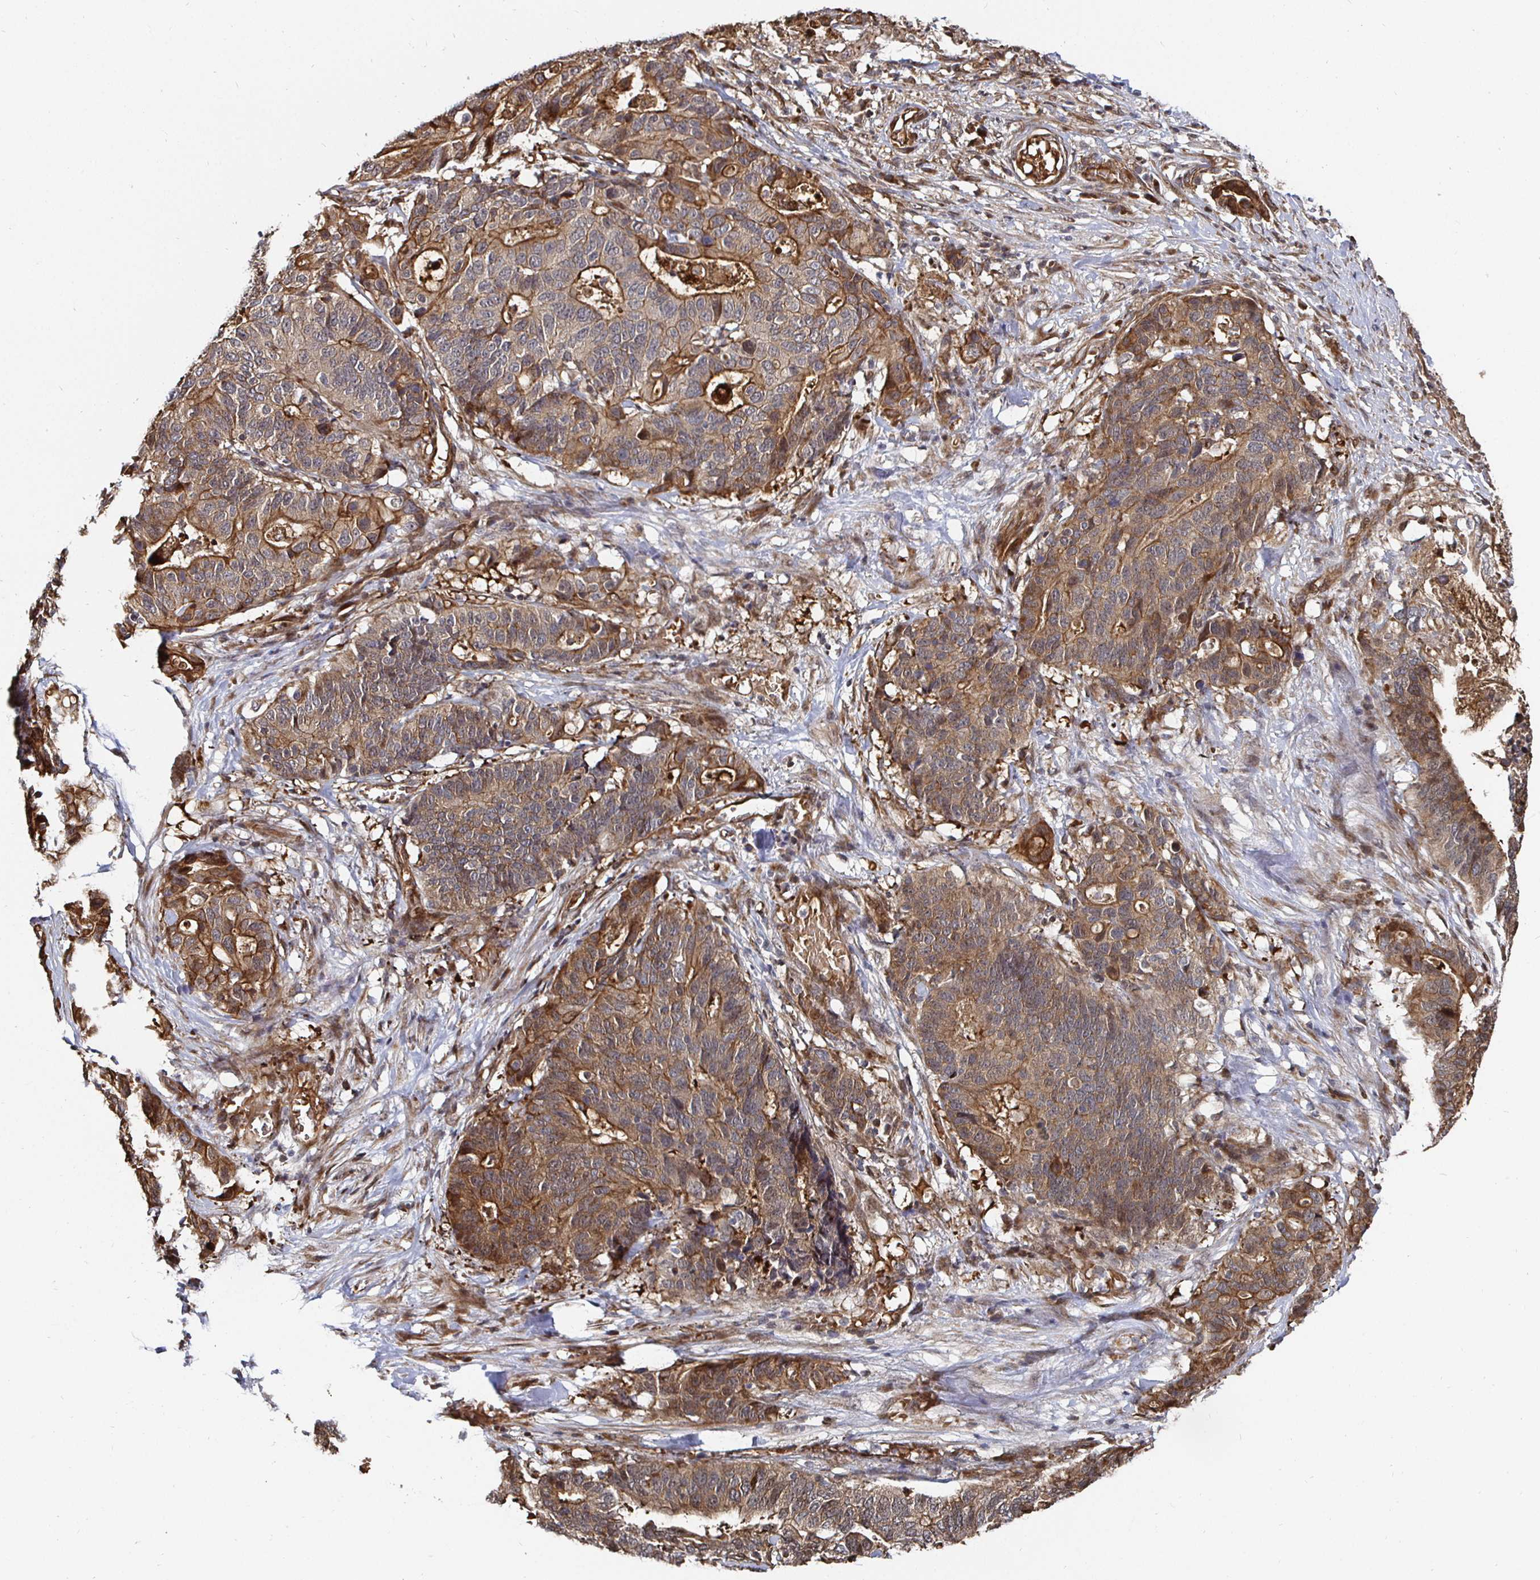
{"staining": {"intensity": "moderate", "quantity": "25%-75%", "location": "cytoplasmic/membranous"}, "tissue": "stomach cancer", "cell_type": "Tumor cells", "image_type": "cancer", "snomed": [{"axis": "morphology", "description": "Adenocarcinoma, NOS"}, {"axis": "topography", "description": "Stomach, upper"}], "caption": "Brown immunohistochemical staining in adenocarcinoma (stomach) demonstrates moderate cytoplasmic/membranous expression in approximately 25%-75% of tumor cells. Nuclei are stained in blue.", "gene": "TBKBP1", "patient": {"sex": "female", "age": 67}}